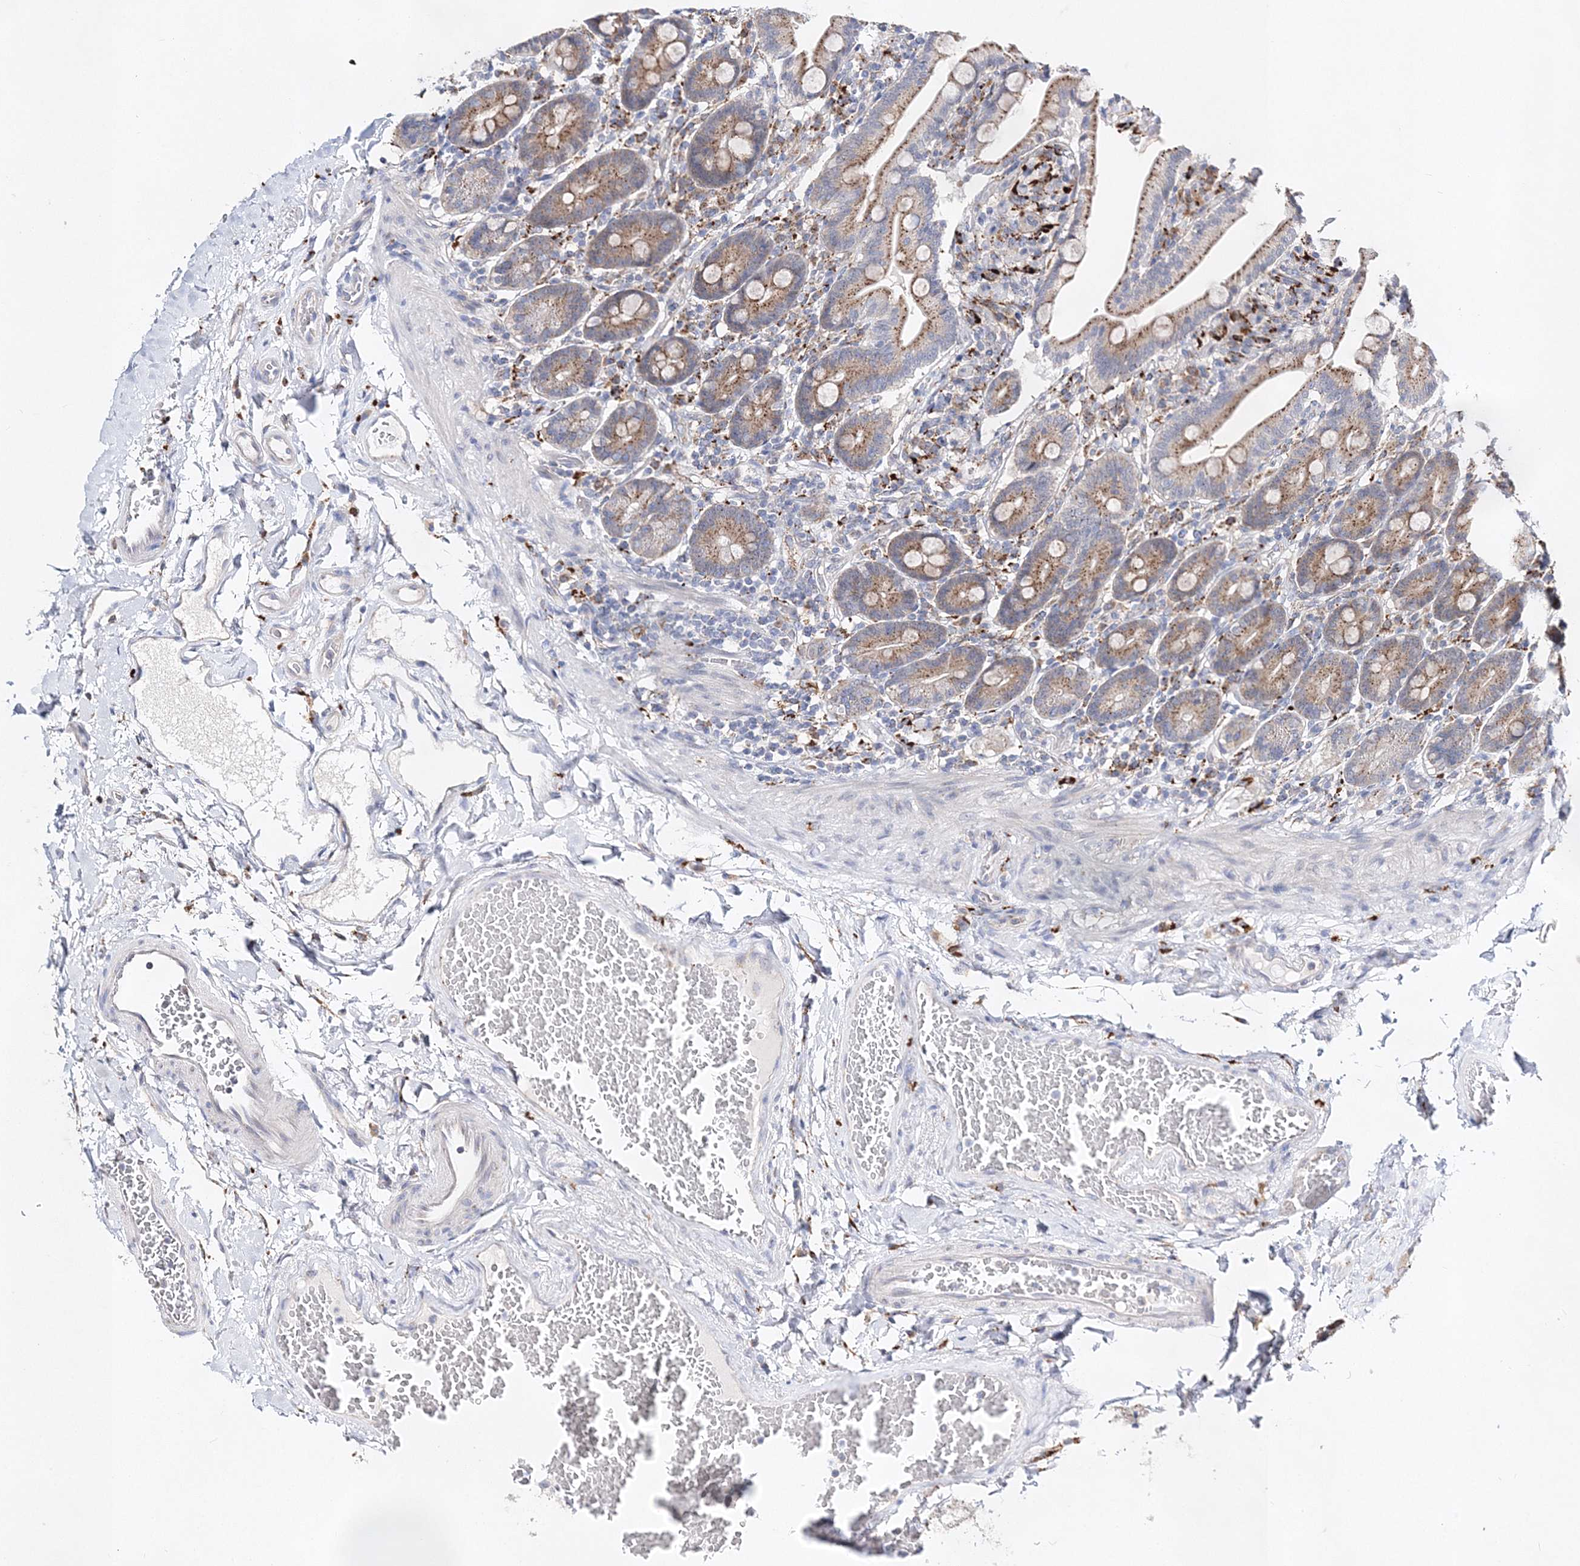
{"staining": {"intensity": "moderate", "quantity": ">75%", "location": "cytoplasmic/membranous"}, "tissue": "duodenum", "cell_type": "Glandular cells", "image_type": "normal", "snomed": [{"axis": "morphology", "description": "Normal tissue, NOS"}, {"axis": "topography", "description": "Duodenum"}], "caption": "Immunohistochemistry of benign human duodenum displays medium levels of moderate cytoplasmic/membranous positivity in about >75% of glandular cells. (IHC, brightfield microscopy, high magnification).", "gene": "C3orf38", "patient": {"sex": "male", "age": 54}}